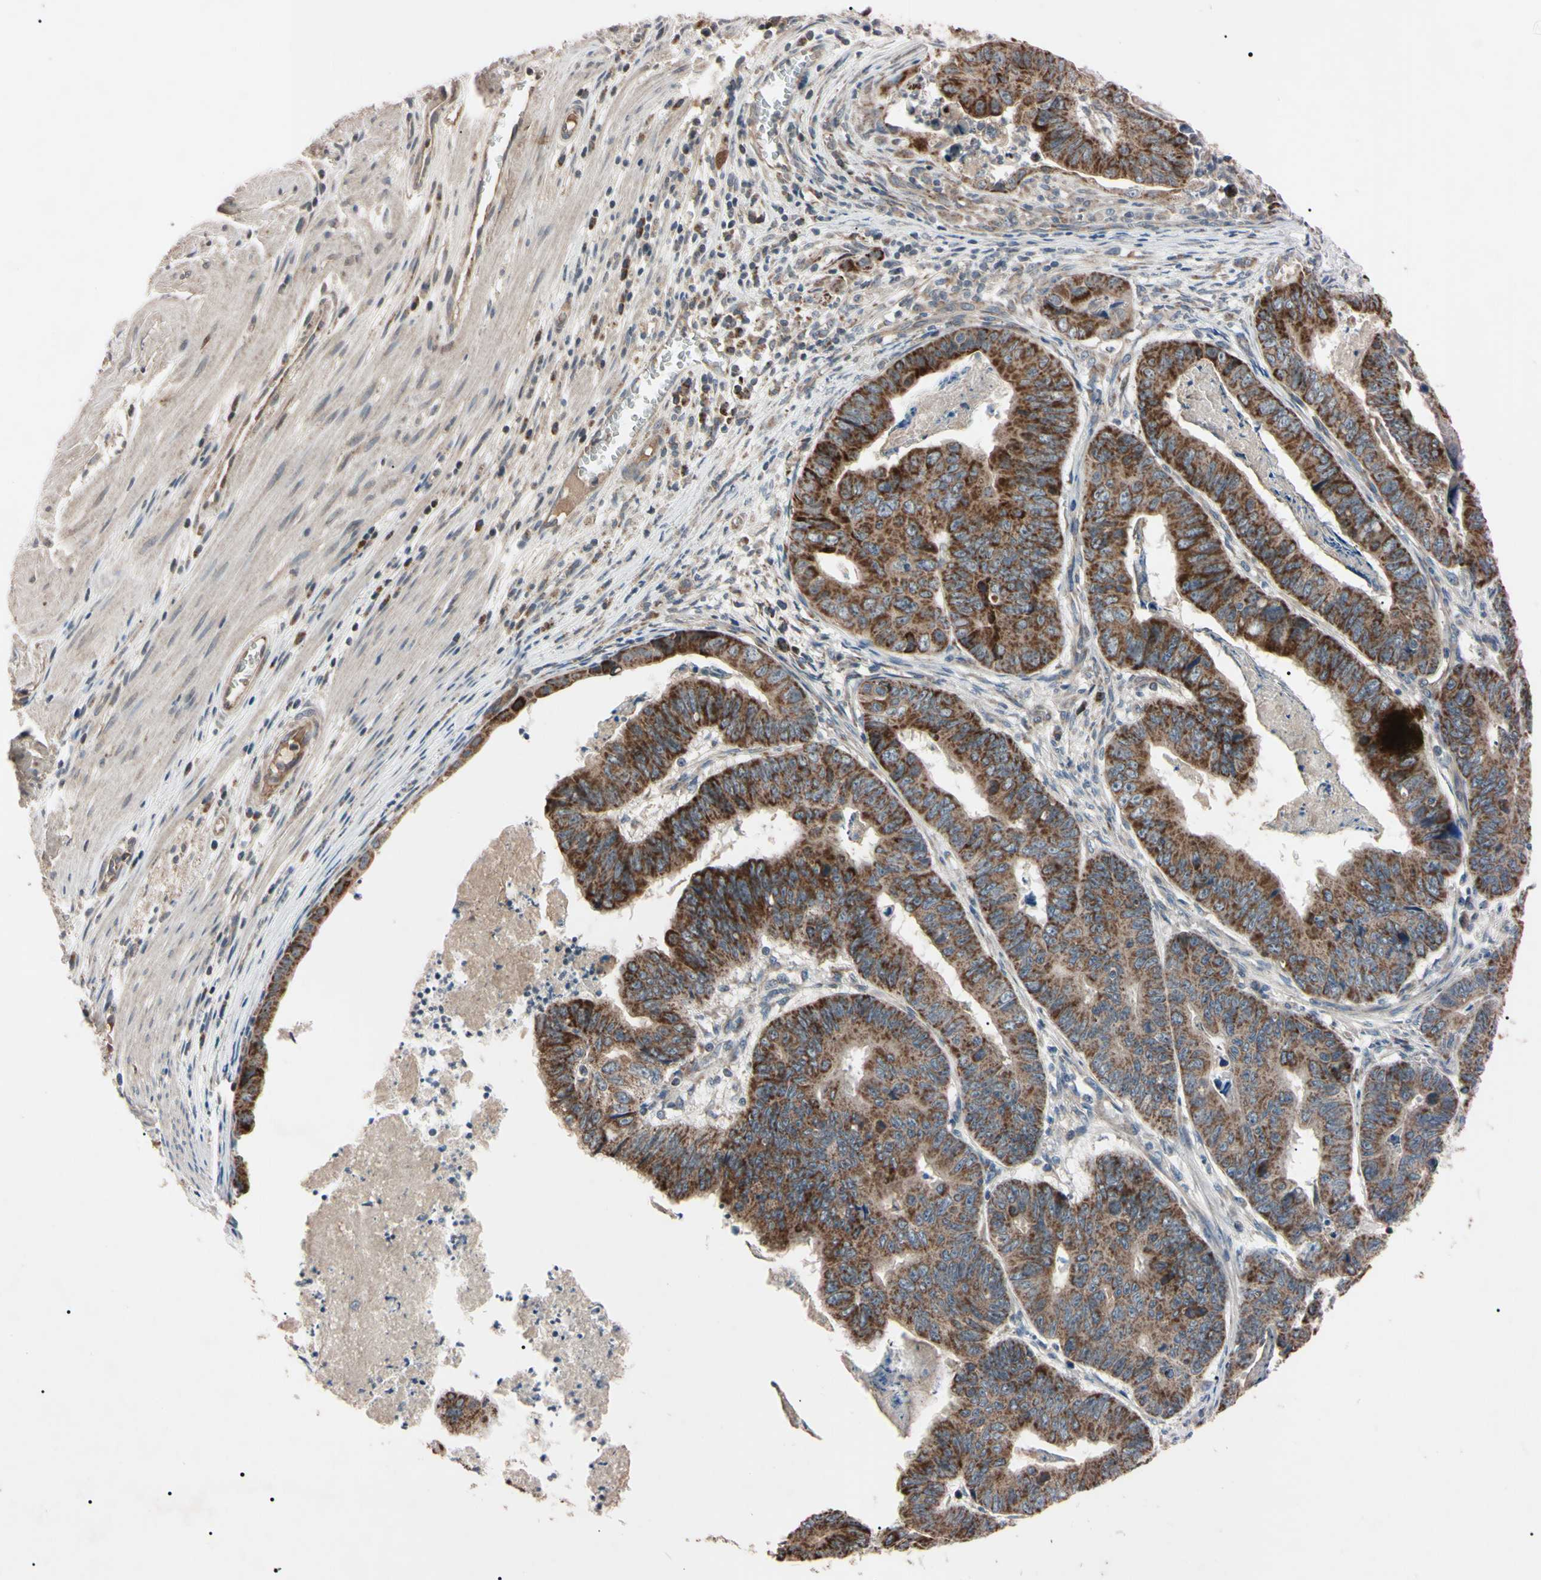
{"staining": {"intensity": "weak", "quantity": ">75%", "location": "cytoplasmic/membranous"}, "tissue": "stomach cancer", "cell_type": "Tumor cells", "image_type": "cancer", "snomed": [{"axis": "morphology", "description": "Adenocarcinoma, NOS"}, {"axis": "topography", "description": "Stomach, lower"}], "caption": "Immunohistochemical staining of adenocarcinoma (stomach) shows low levels of weak cytoplasmic/membranous protein positivity in approximately >75% of tumor cells.", "gene": "TNFRSF1A", "patient": {"sex": "male", "age": 77}}